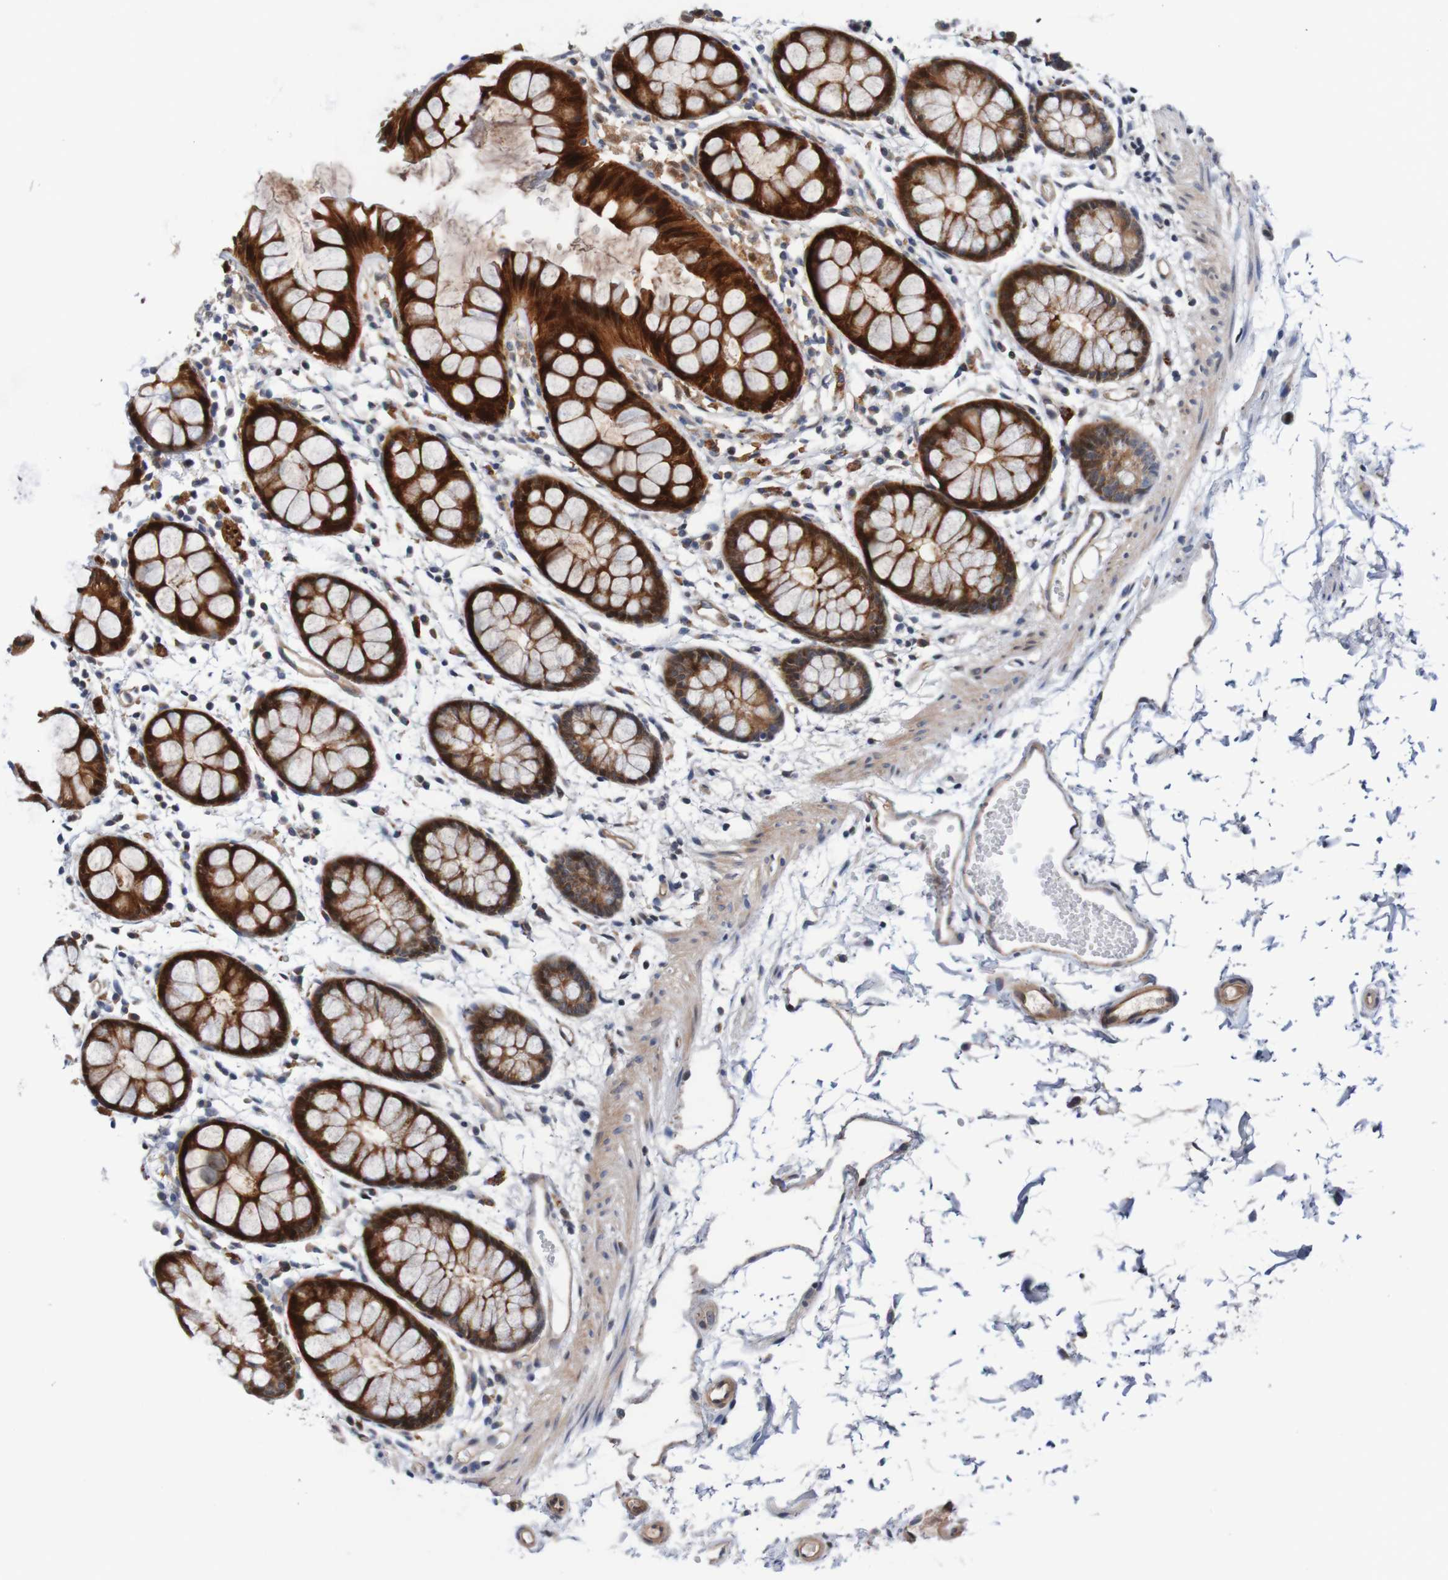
{"staining": {"intensity": "strong", "quantity": ">75%", "location": "cytoplasmic/membranous"}, "tissue": "rectum", "cell_type": "Glandular cells", "image_type": "normal", "snomed": [{"axis": "morphology", "description": "Normal tissue, NOS"}, {"axis": "topography", "description": "Rectum"}], "caption": "Immunohistochemical staining of normal human rectum demonstrates high levels of strong cytoplasmic/membranous staining in about >75% of glandular cells.", "gene": "CPED1", "patient": {"sex": "female", "age": 66}}